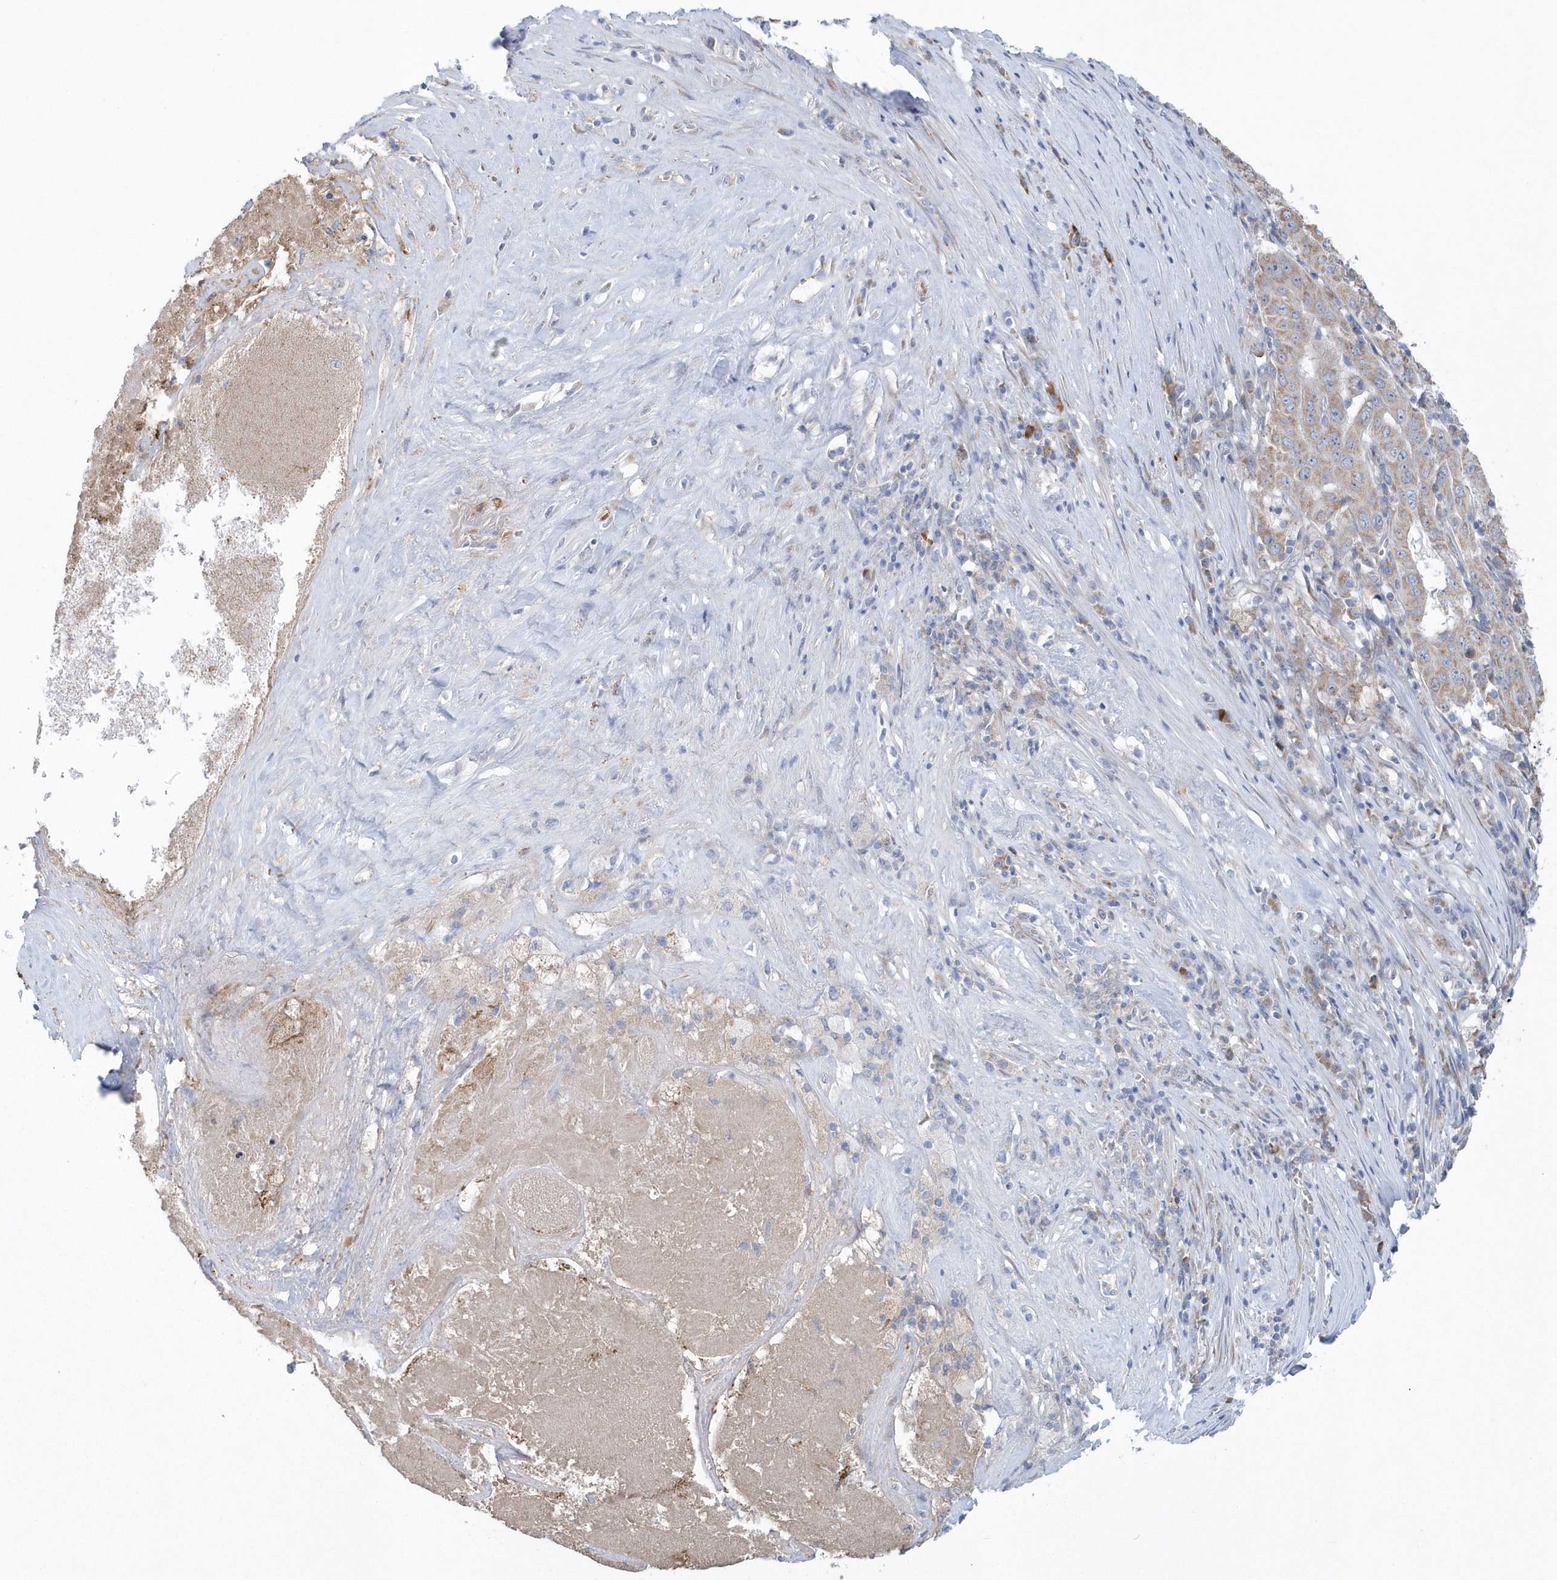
{"staining": {"intensity": "weak", "quantity": ">75%", "location": "cytoplasmic/membranous"}, "tissue": "pancreatic cancer", "cell_type": "Tumor cells", "image_type": "cancer", "snomed": [{"axis": "morphology", "description": "Adenocarcinoma, NOS"}, {"axis": "topography", "description": "Pancreas"}], "caption": "DAB immunohistochemical staining of human pancreatic cancer displays weak cytoplasmic/membranous protein positivity in about >75% of tumor cells. (brown staining indicates protein expression, while blue staining denotes nuclei).", "gene": "SPATA18", "patient": {"sex": "male", "age": 63}}